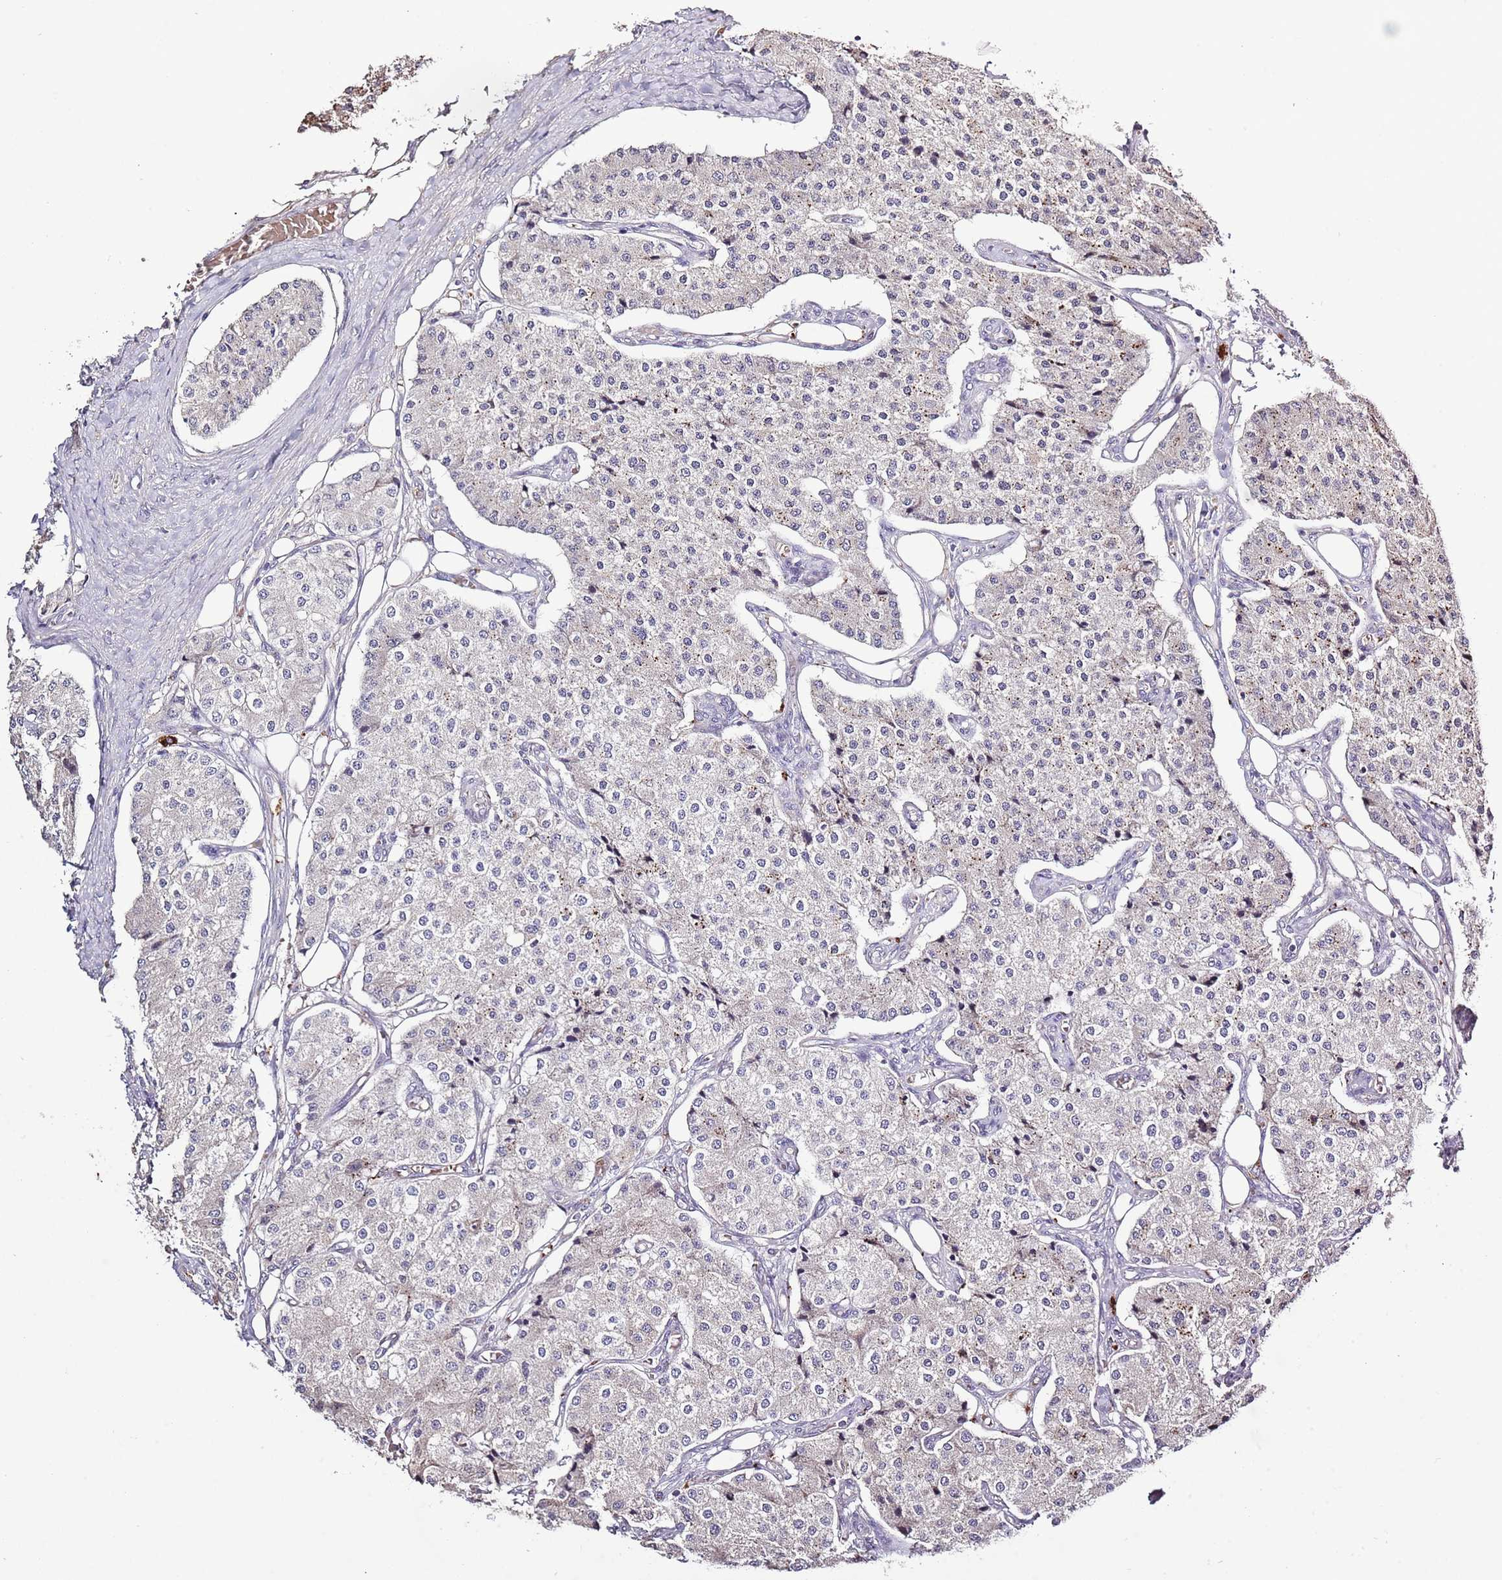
{"staining": {"intensity": "negative", "quantity": "none", "location": "none"}, "tissue": "carcinoid", "cell_type": "Tumor cells", "image_type": "cancer", "snomed": [{"axis": "morphology", "description": "Carcinoid, malignant, NOS"}, {"axis": "topography", "description": "Colon"}], "caption": "IHC of carcinoid (malignant) exhibits no staining in tumor cells. Nuclei are stained in blue.", "gene": "P2RY13", "patient": {"sex": "female", "age": 52}}